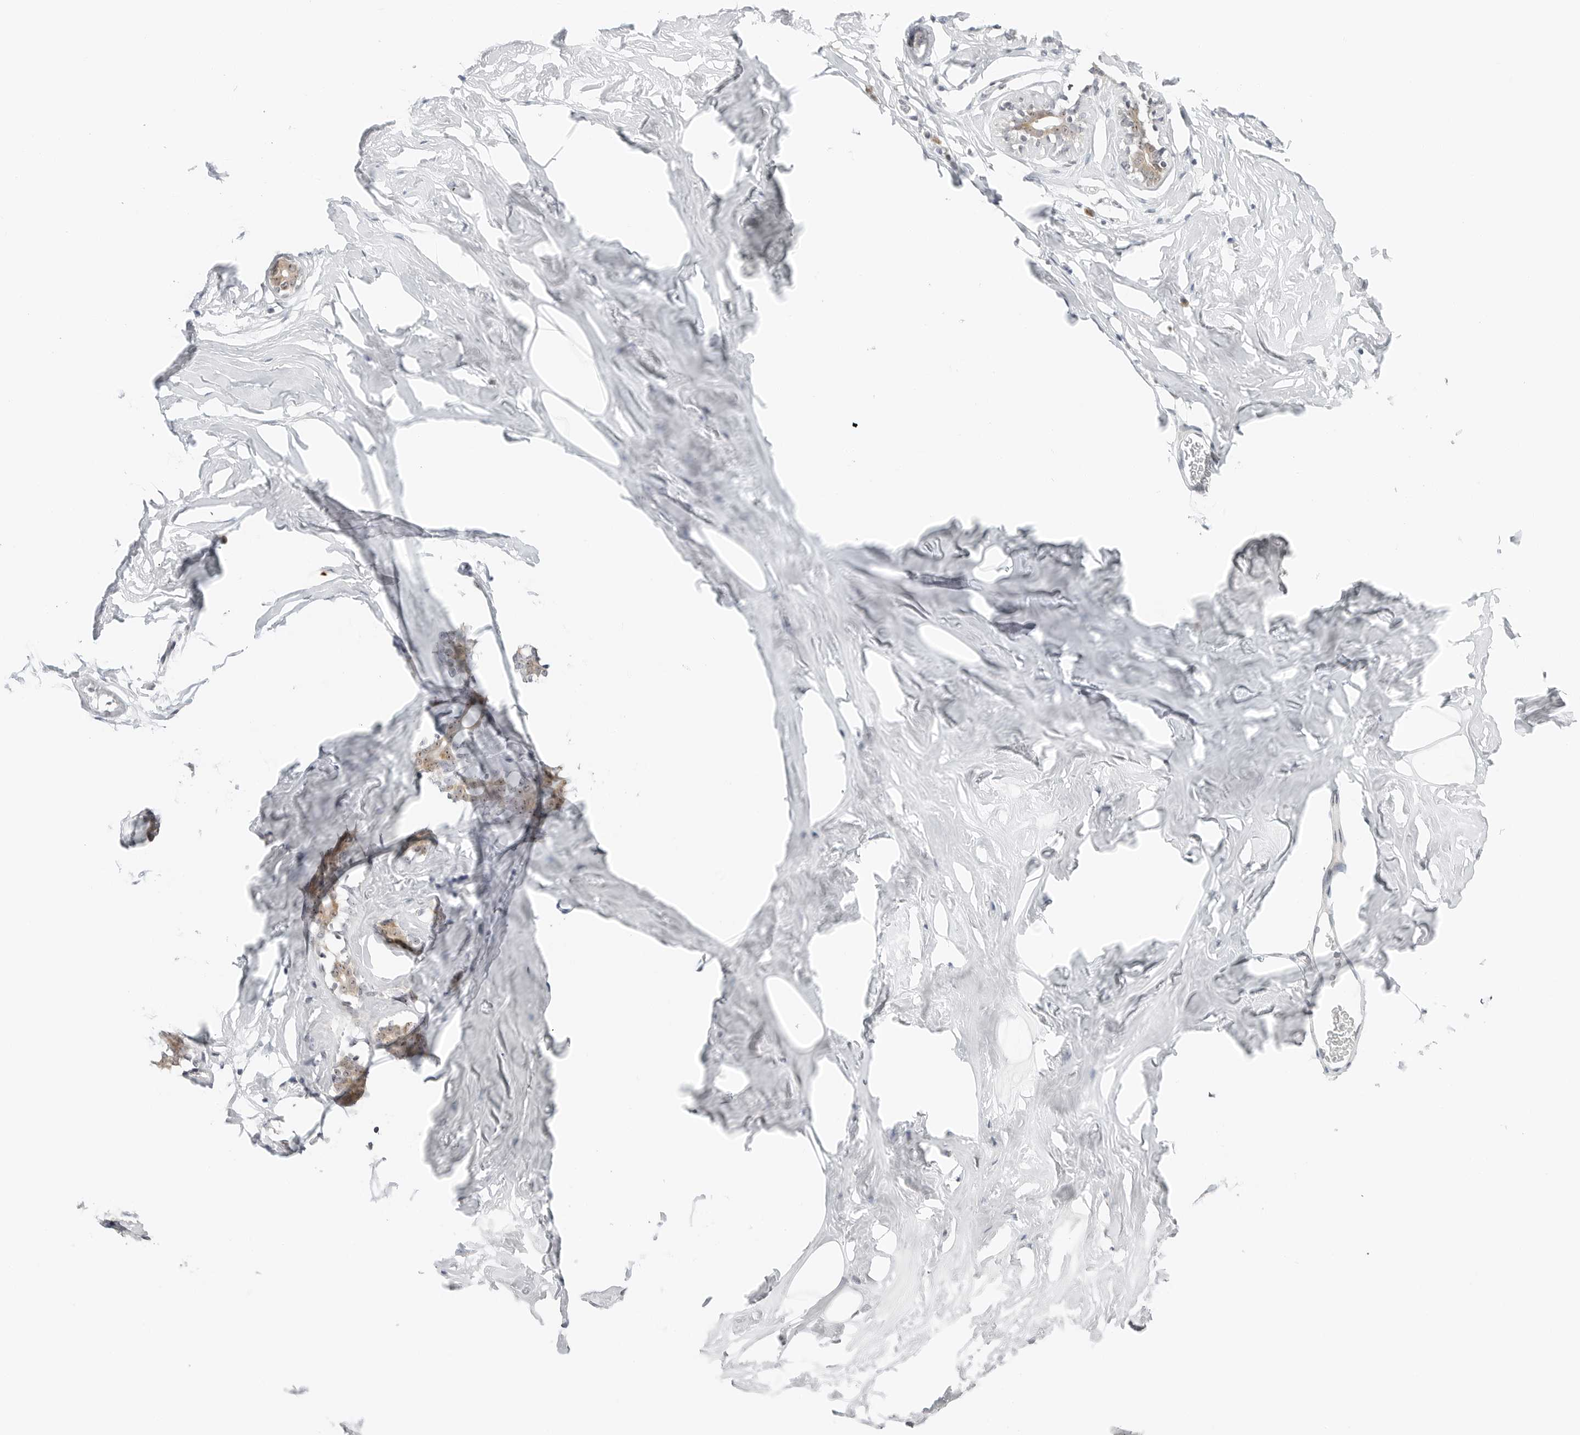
{"staining": {"intensity": "negative", "quantity": "none", "location": "none"}, "tissue": "adipose tissue", "cell_type": "Adipocytes", "image_type": "normal", "snomed": [{"axis": "morphology", "description": "Normal tissue, NOS"}, {"axis": "morphology", "description": "Fibrosis, NOS"}, {"axis": "topography", "description": "Breast"}, {"axis": "topography", "description": "Adipose tissue"}], "caption": "Immunohistochemistry micrograph of normal human adipose tissue stained for a protein (brown), which shows no positivity in adipocytes. (Immunohistochemistry, brightfield microscopy, high magnification).", "gene": "RIMKLA", "patient": {"sex": "female", "age": 39}}